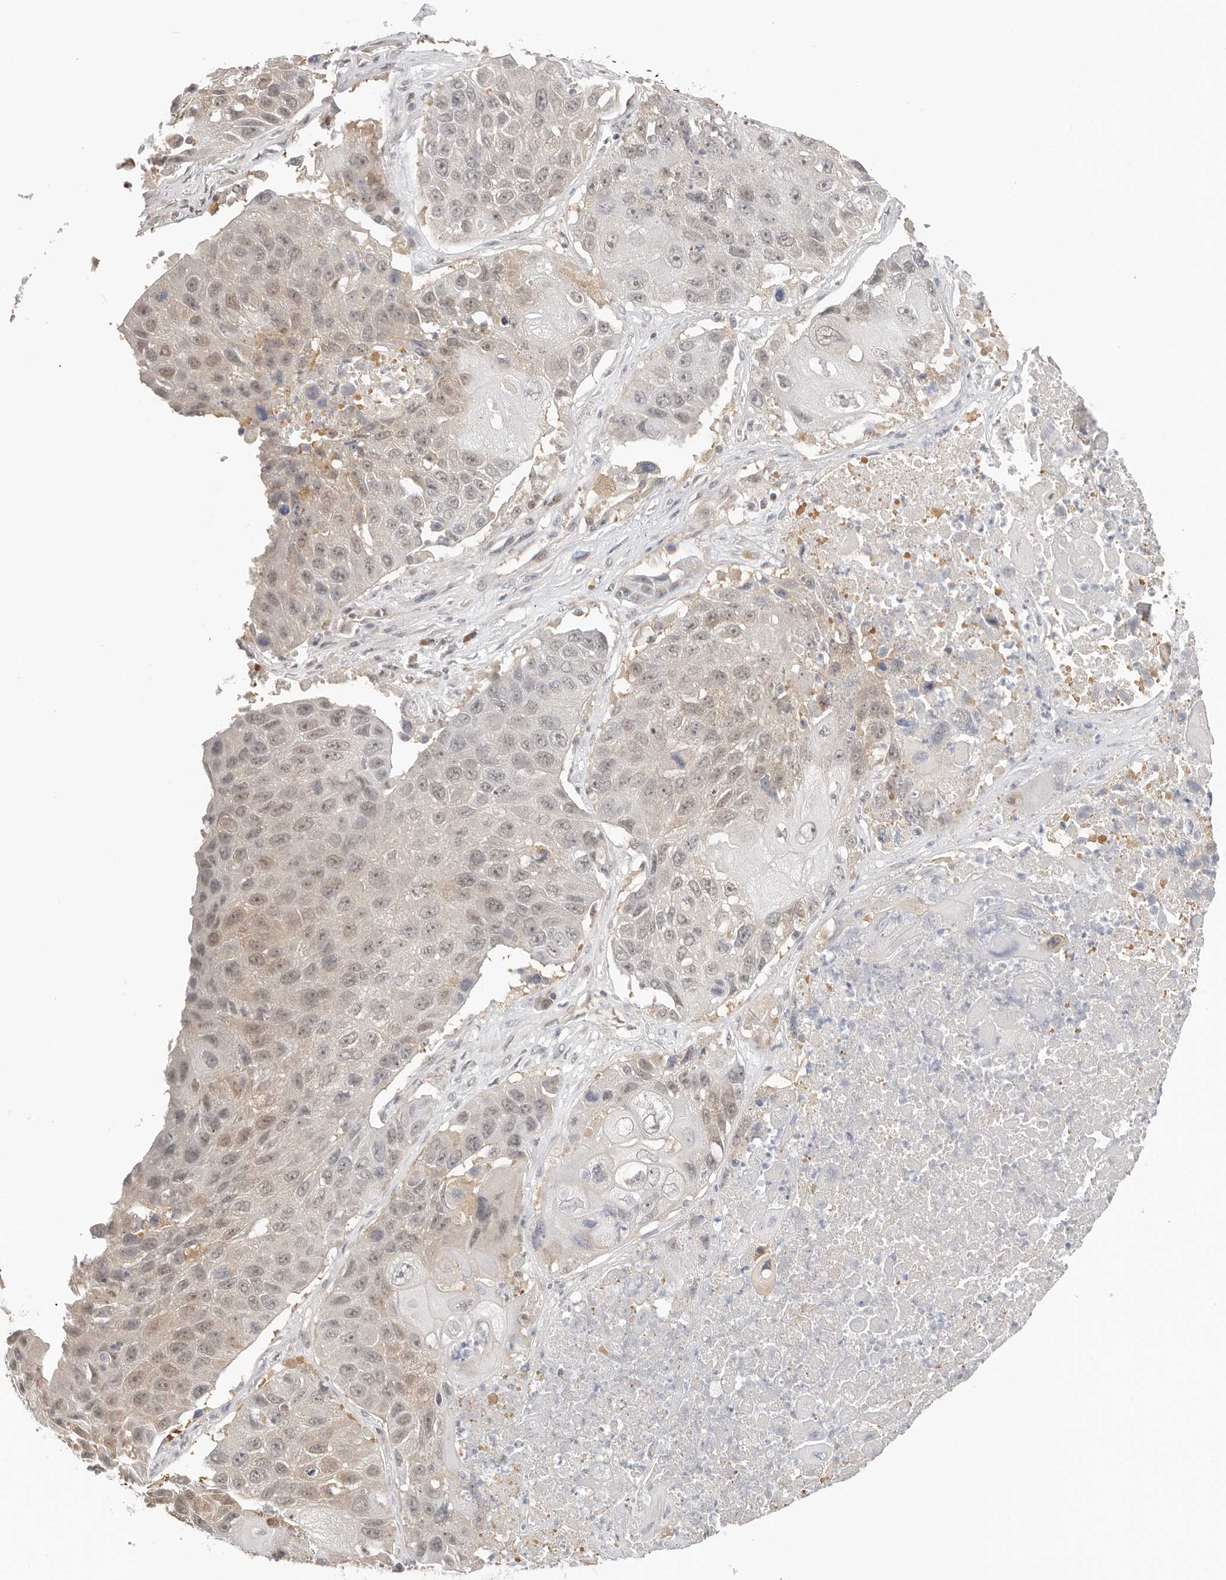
{"staining": {"intensity": "weak", "quantity": "<25%", "location": "nuclear"}, "tissue": "lung cancer", "cell_type": "Tumor cells", "image_type": "cancer", "snomed": [{"axis": "morphology", "description": "Squamous cell carcinoma, NOS"}, {"axis": "topography", "description": "Lung"}], "caption": "Tumor cells are negative for brown protein staining in lung cancer.", "gene": "LARP7", "patient": {"sex": "male", "age": 61}}